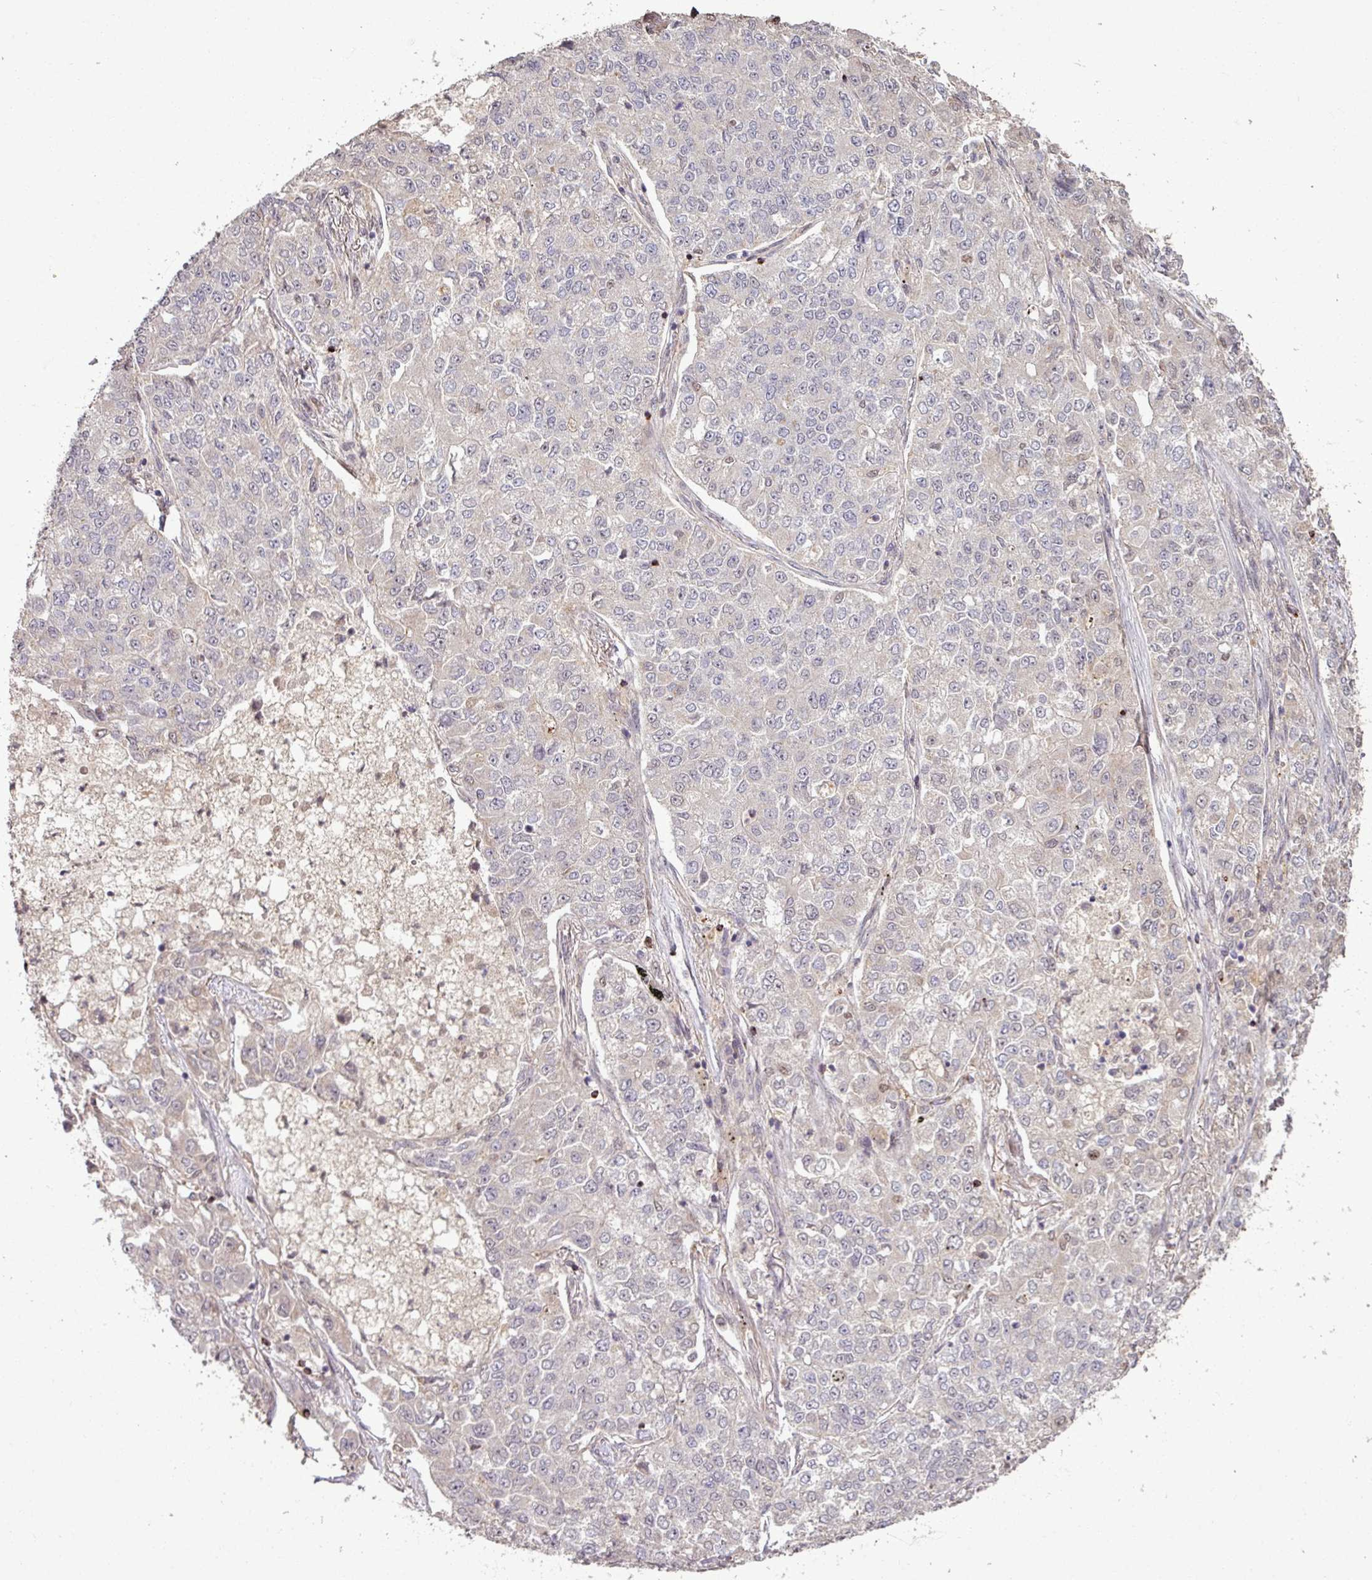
{"staining": {"intensity": "negative", "quantity": "none", "location": "none"}, "tissue": "lung cancer", "cell_type": "Tumor cells", "image_type": "cancer", "snomed": [{"axis": "morphology", "description": "Adenocarcinoma, NOS"}, {"axis": "topography", "description": "Lung"}], "caption": "Immunohistochemistry (IHC) micrograph of human lung cancer stained for a protein (brown), which displays no staining in tumor cells.", "gene": "OR6B1", "patient": {"sex": "male", "age": 49}}